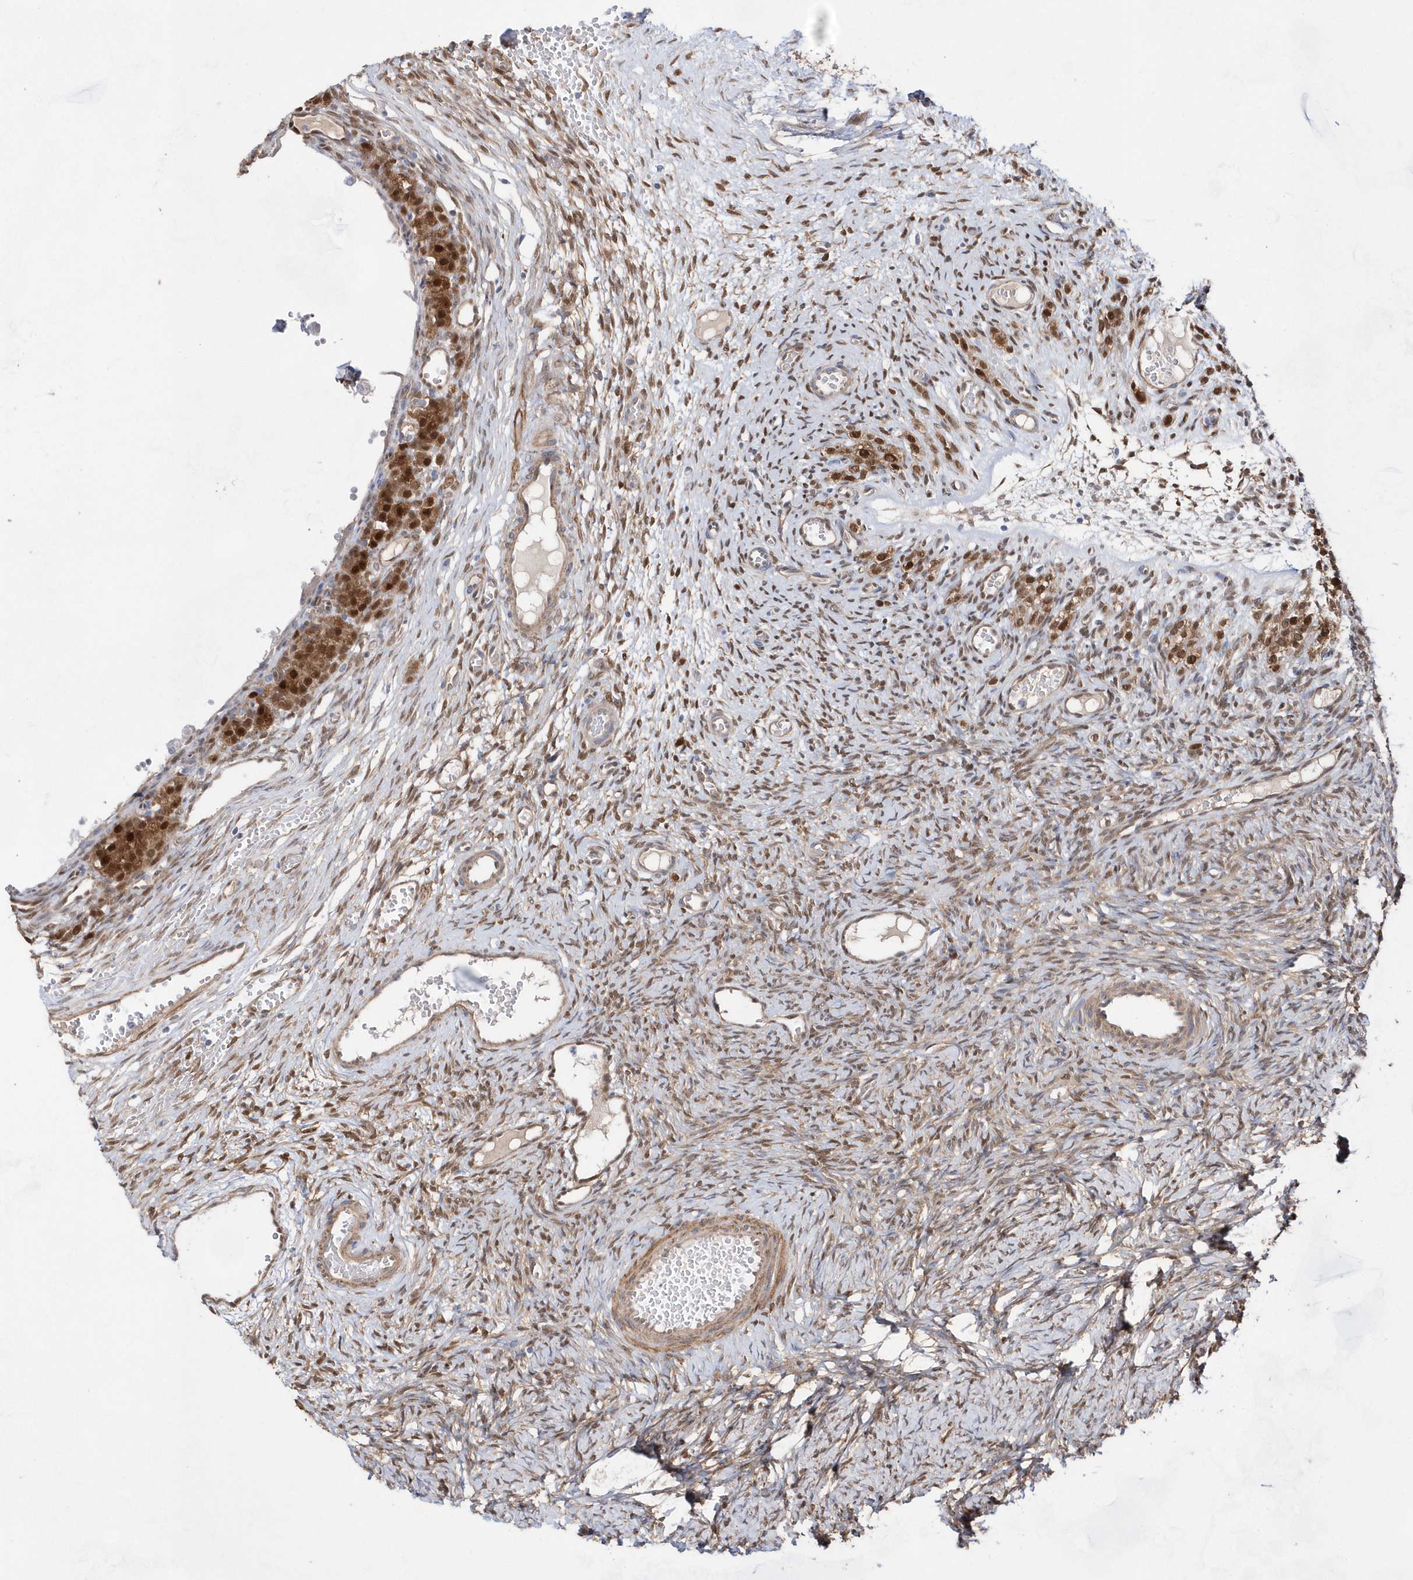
{"staining": {"intensity": "moderate", "quantity": "25%-75%", "location": "nuclear"}, "tissue": "ovary", "cell_type": "Ovarian stroma cells", "image_type": "normal", "snomed": [{"axis": "morphology", "description": "Adenocarcinoma, NOS"}, {"axis": "topography", "description": "Endometrium"}], "caption": "A histopathology image of ovary stained for a protein displays moderate nuclear brown staining in ovarian stroma cells.", "gene": "BDH2", "patient": {"sex": "female", "age": 32}}